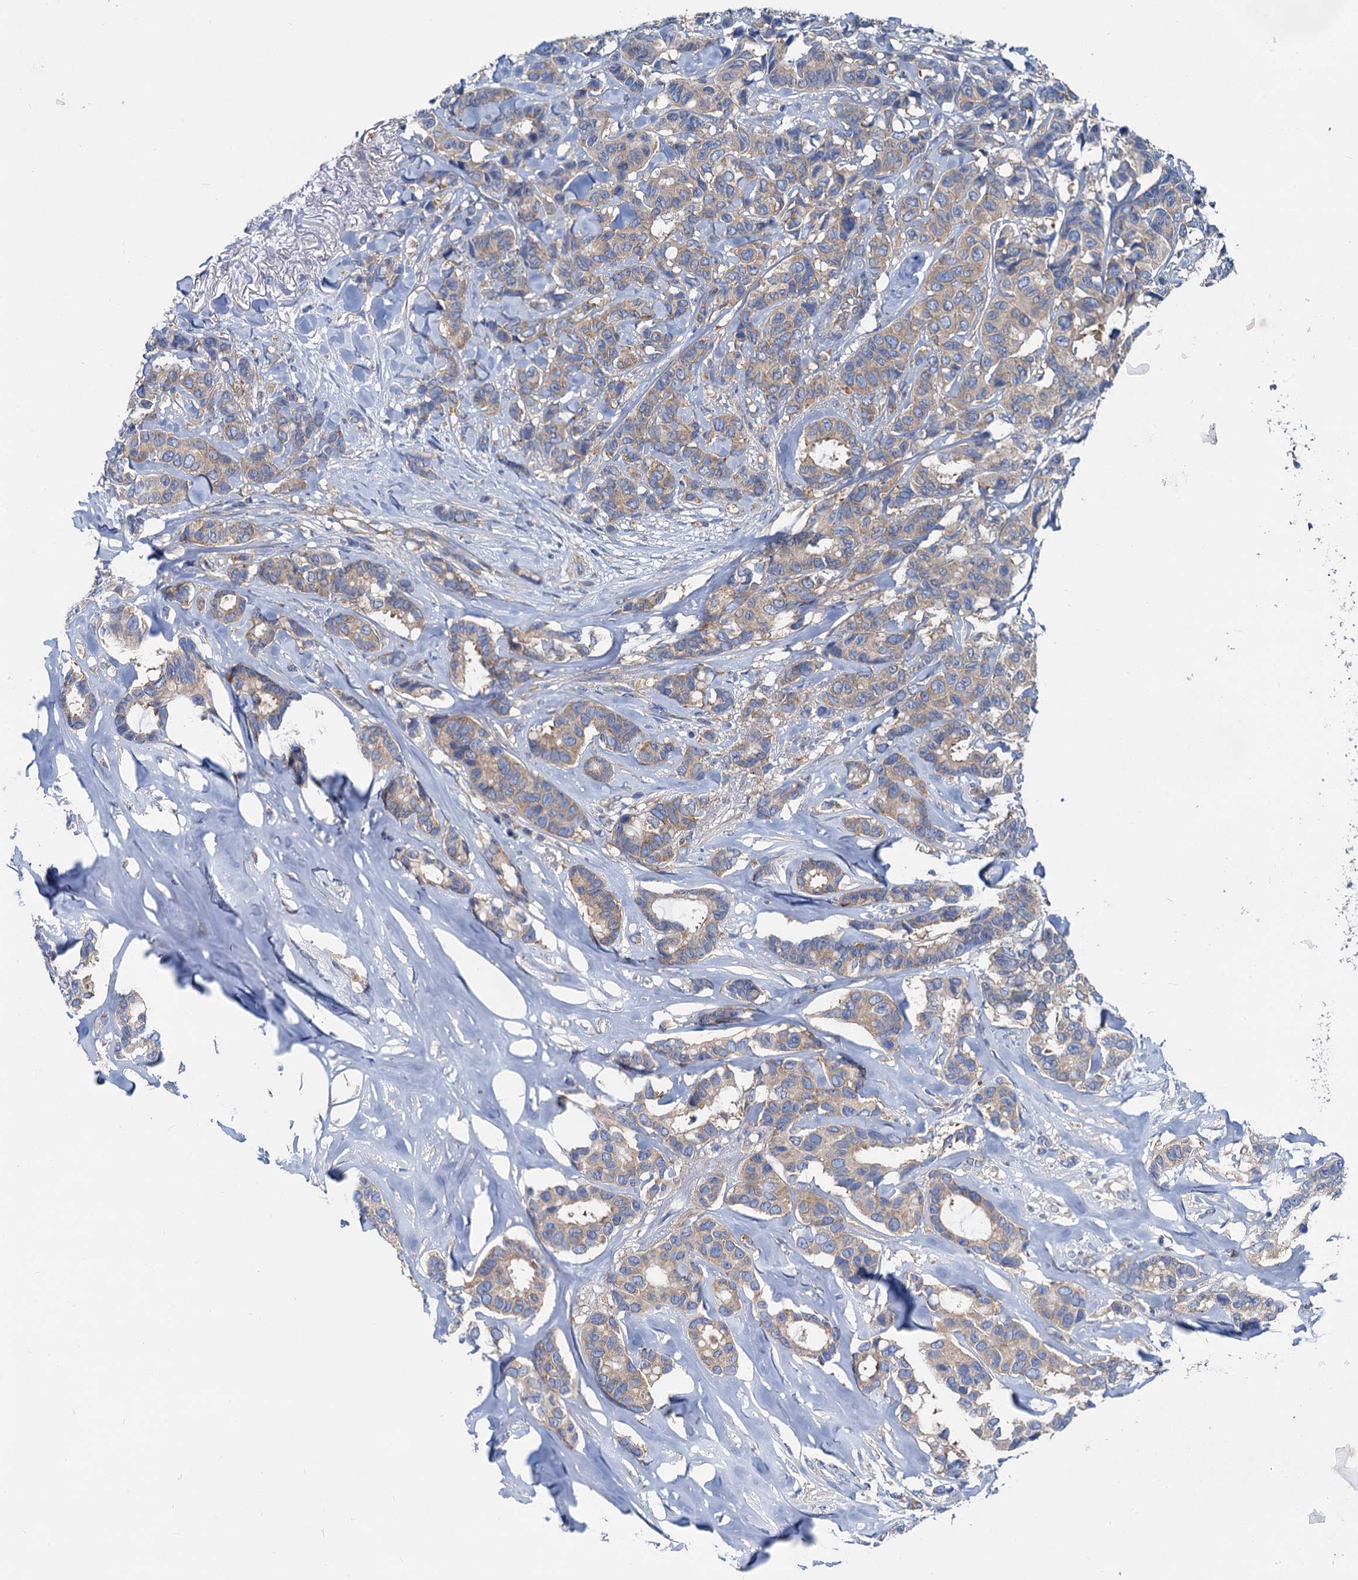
{"staining": {"intensity": "weak", "quantity": ">75%", "location": "cytoplasmic/membranous"}, "tissue": "breast cancer", "cell_type": "Tumor cells", "image_type": "cancer", "snomed": [{"axis": "morphology", "description": "Duct carcinoma"}, {"axis": "topography", "description": "Breast"}], "caption": "Brown immunohistochemical staining in breast infiltrating ductal carcinoma shows weak cytoplasmic/membranous positivity in approximately >75% of tumor cells.", "gene": "QARS1", "patient": {"sex": "female", "age": 87}}